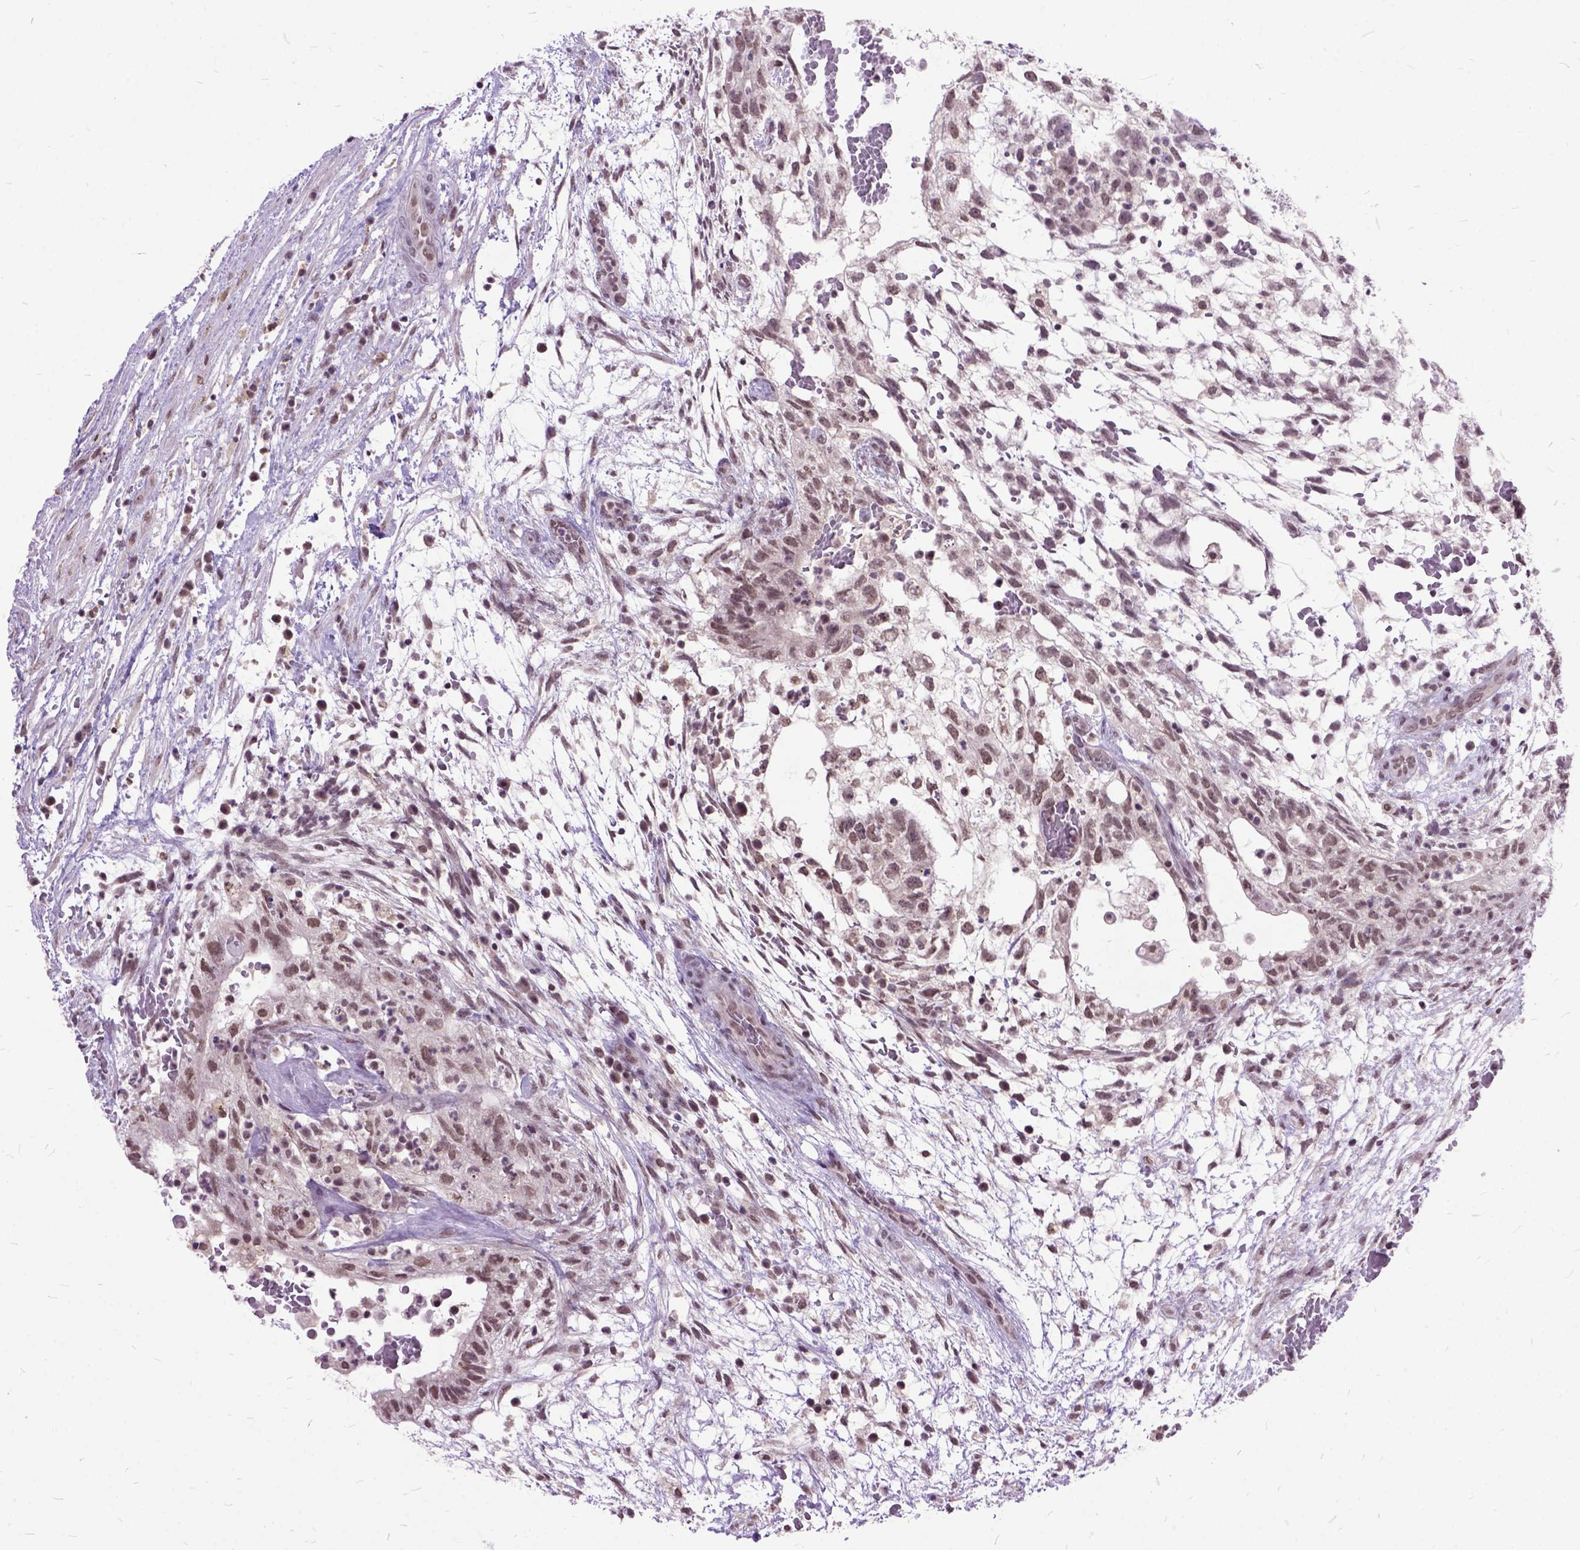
{"staining": {"intensity": "moderate", "quantity": ">75%", "location": "nuclear"}, "tissue": "testis cancer", "cell_type": "Tumor cells", "image_type": "cancer", "snomed": [{"axis": "morphology", "description": "Normal tissue, NOS"}, {"axis": "morphology", "description": "Carcinoma, Embryonal, NOS"}, {"axis": "topography", "description": "Testis"}], "caption": "Immunohistochemical staining of human testis cancer exhibits medium levels of moderate nuclear protein positivity in about >75% of tumor cells.", "gene": "ORC5", "patient": {"sex": "male", "age": 32}}